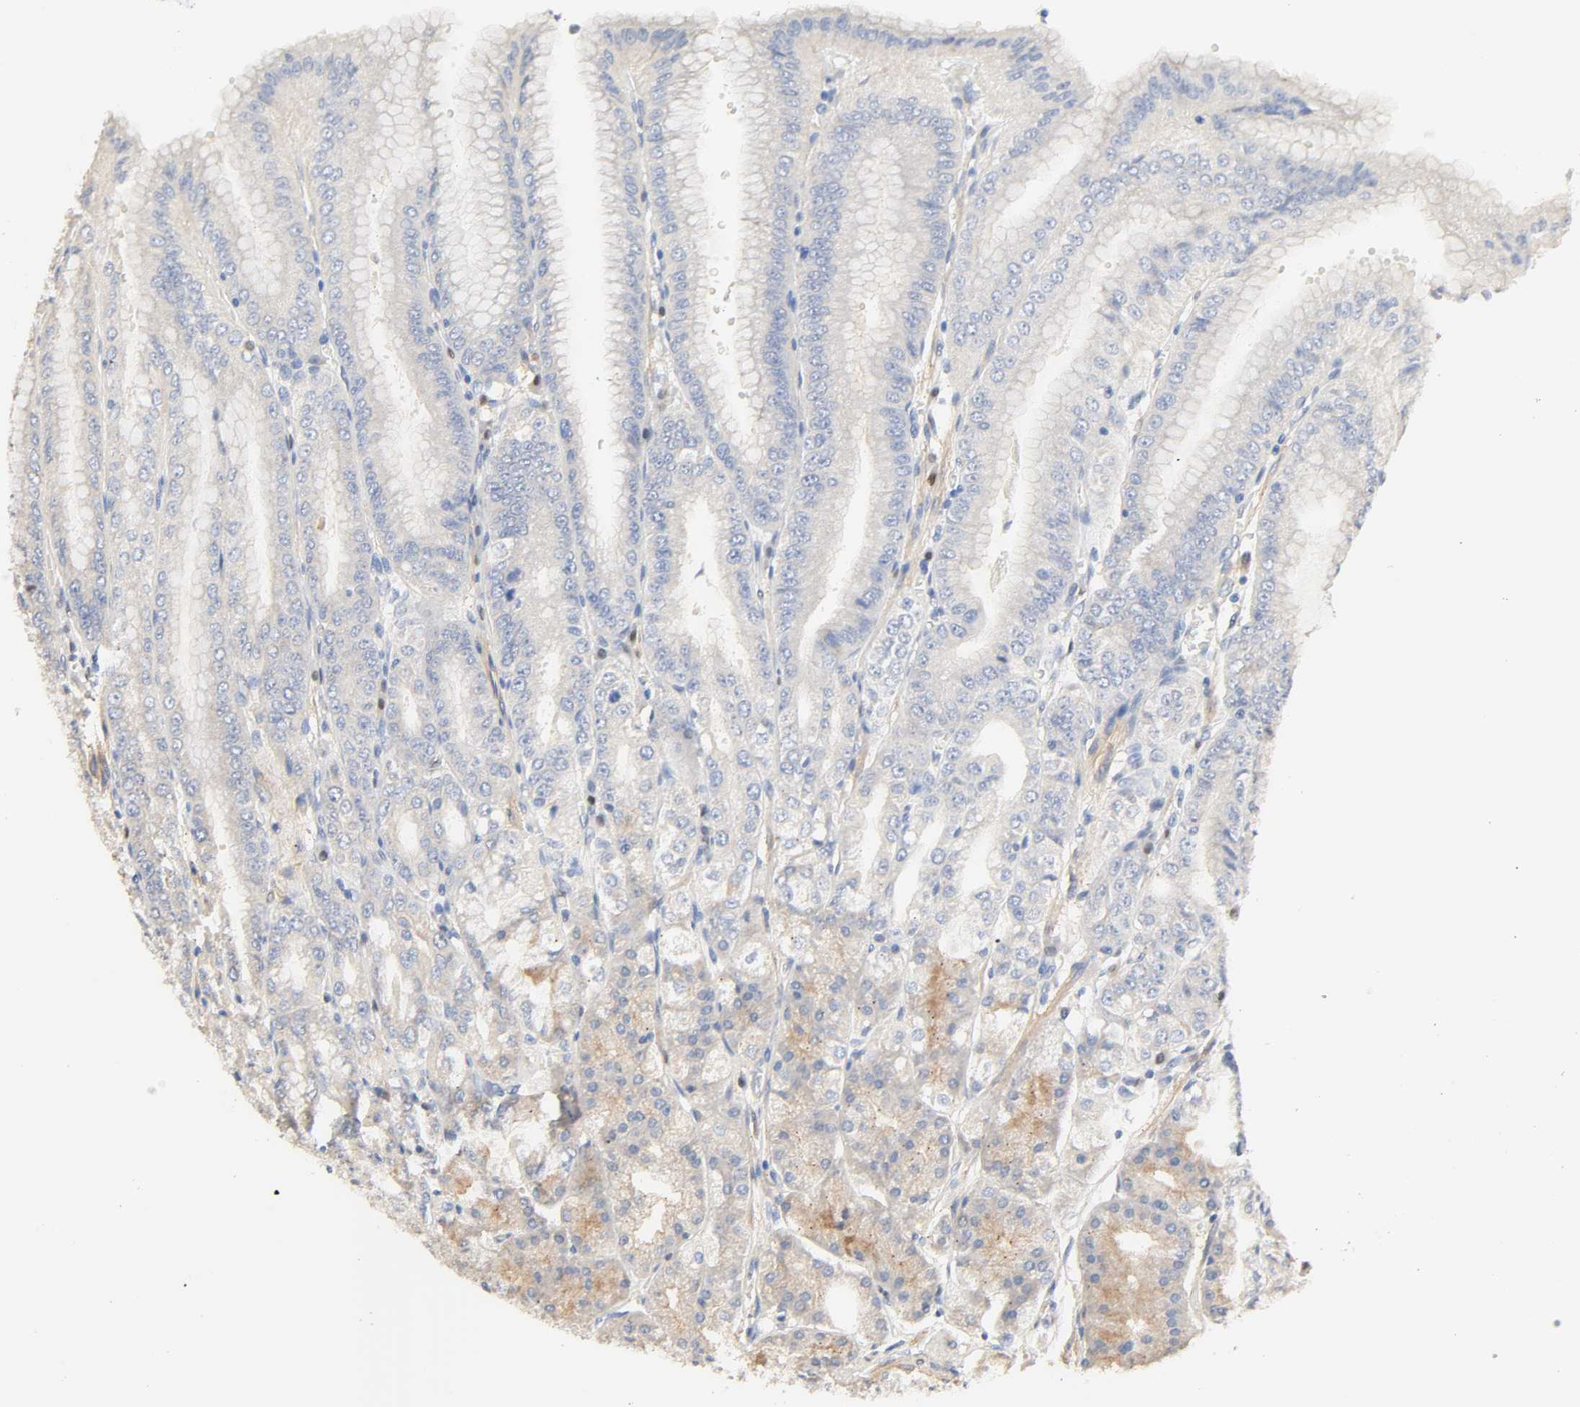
{"staining": {"intensity": "moderate", "quantity": "25%-75%", "location": "cytoplasmic/membranous"}, "tissue": "stomach", "cell_type": "Glandular cells", "image_type": "normal", "snomed": [{"axis": "morphology", "description": "Normal tissue, NOS"}, {"axis": "topography", "description": "Stomach, lower"}], "caption": "DAB immunohistochemical staining of unremarkable human stomach reveals moderate cytoplasmic/membranous protein staining in approximately 25%-75% of glandular cells. The staining was performed using DAB, with brown indicating positive protein expression. Nuclei are stained blue with hematoxylin.", "gene": "BORCS8", "patient": {"sex": "male", "age": 71}}